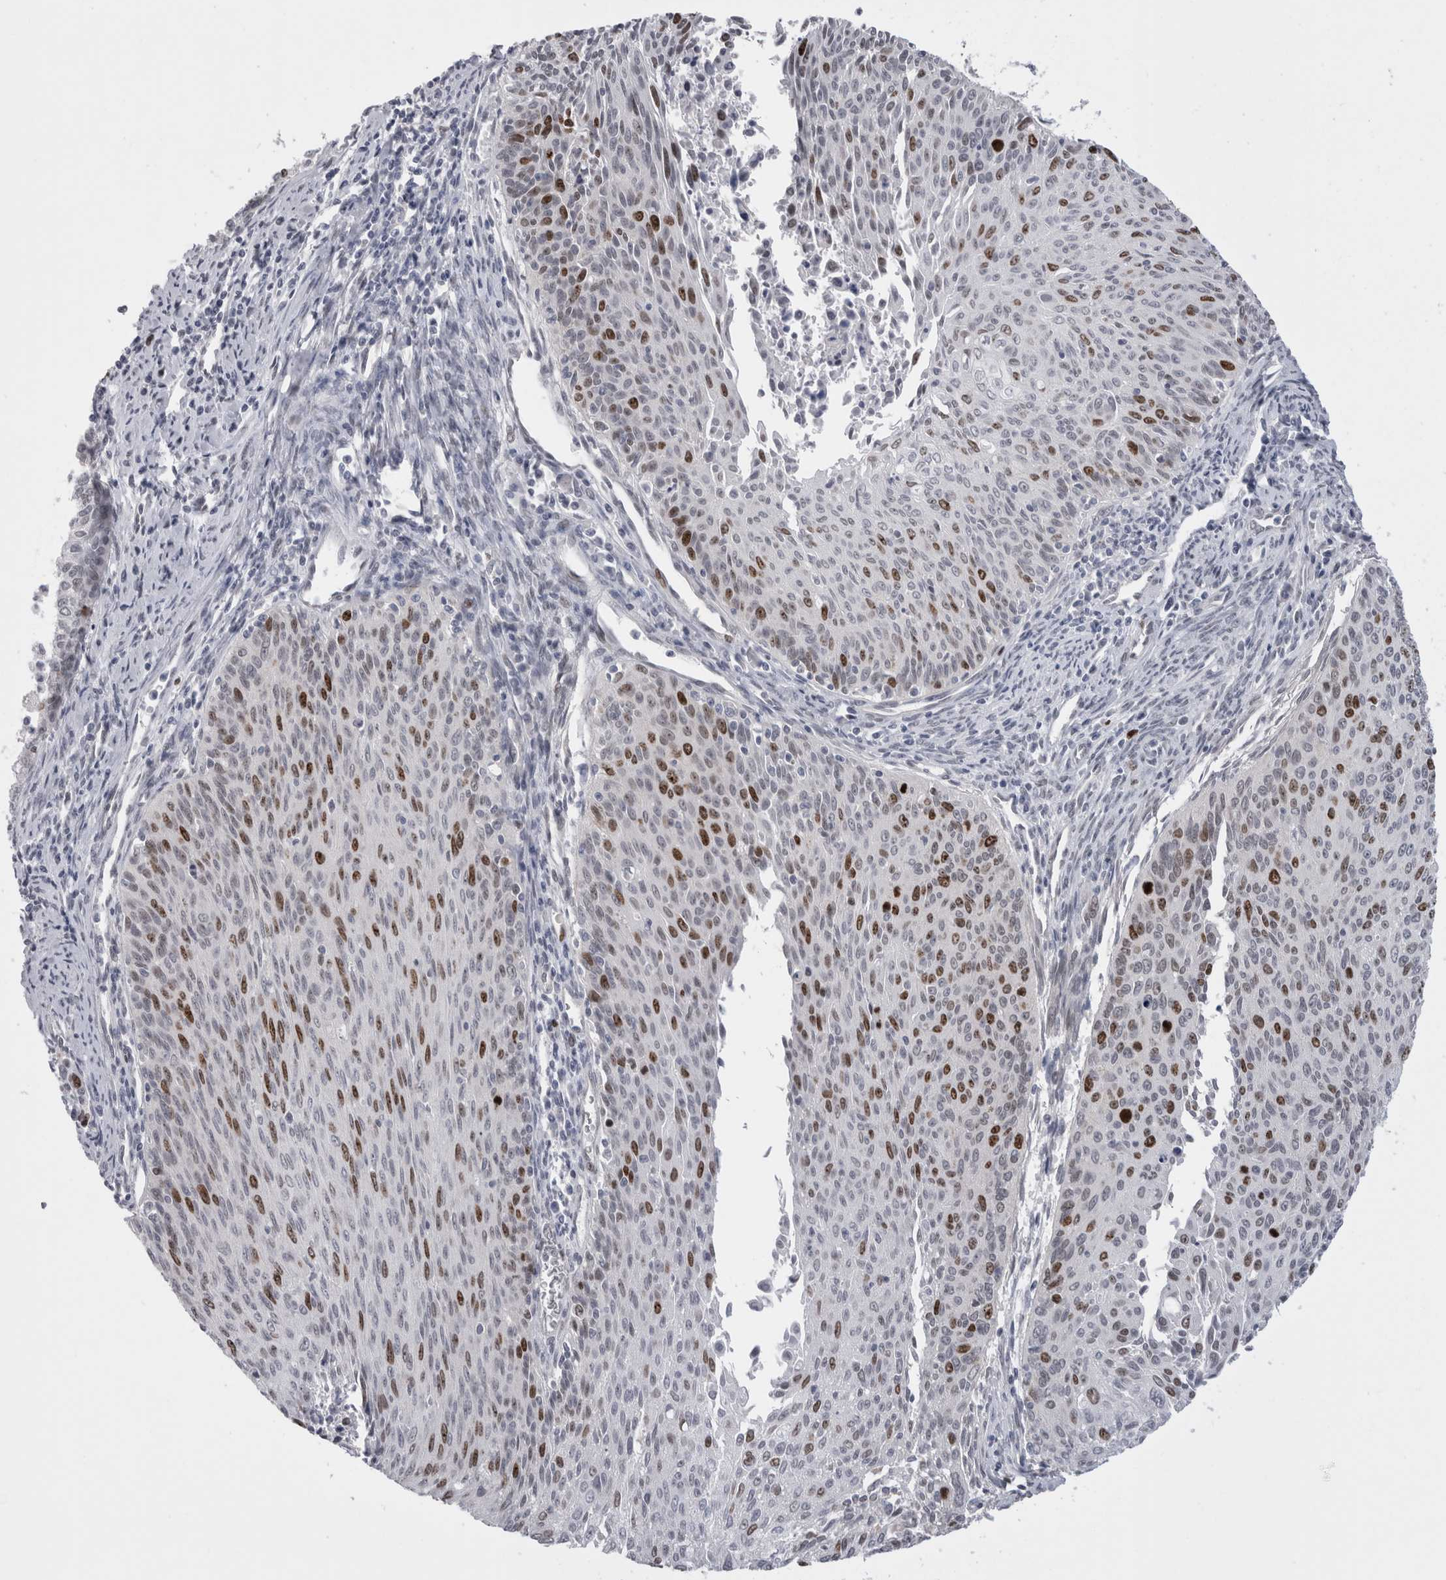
{"staining": {"intensity": "moderate", "quantity": "25%-75%", "location": "nuclear"}, "tissue": "cervical cancer", "cell_type": "Tumor cells", "image_type": "cancer", "snomed": [{"axis": "morphology", "description": "Squamous cell carcinoma, NOS"}, {"axis": "topography", "description": "Cervix"}], "caption": "Approximately 25%-75% of tumor cells in cervical squamous cell carcinoma display moderate nuclear protein staining as visualized by brown immunohistochemical staining.", "gene": "KIF18B", "patient": {"sex": "female", "age": 55}}